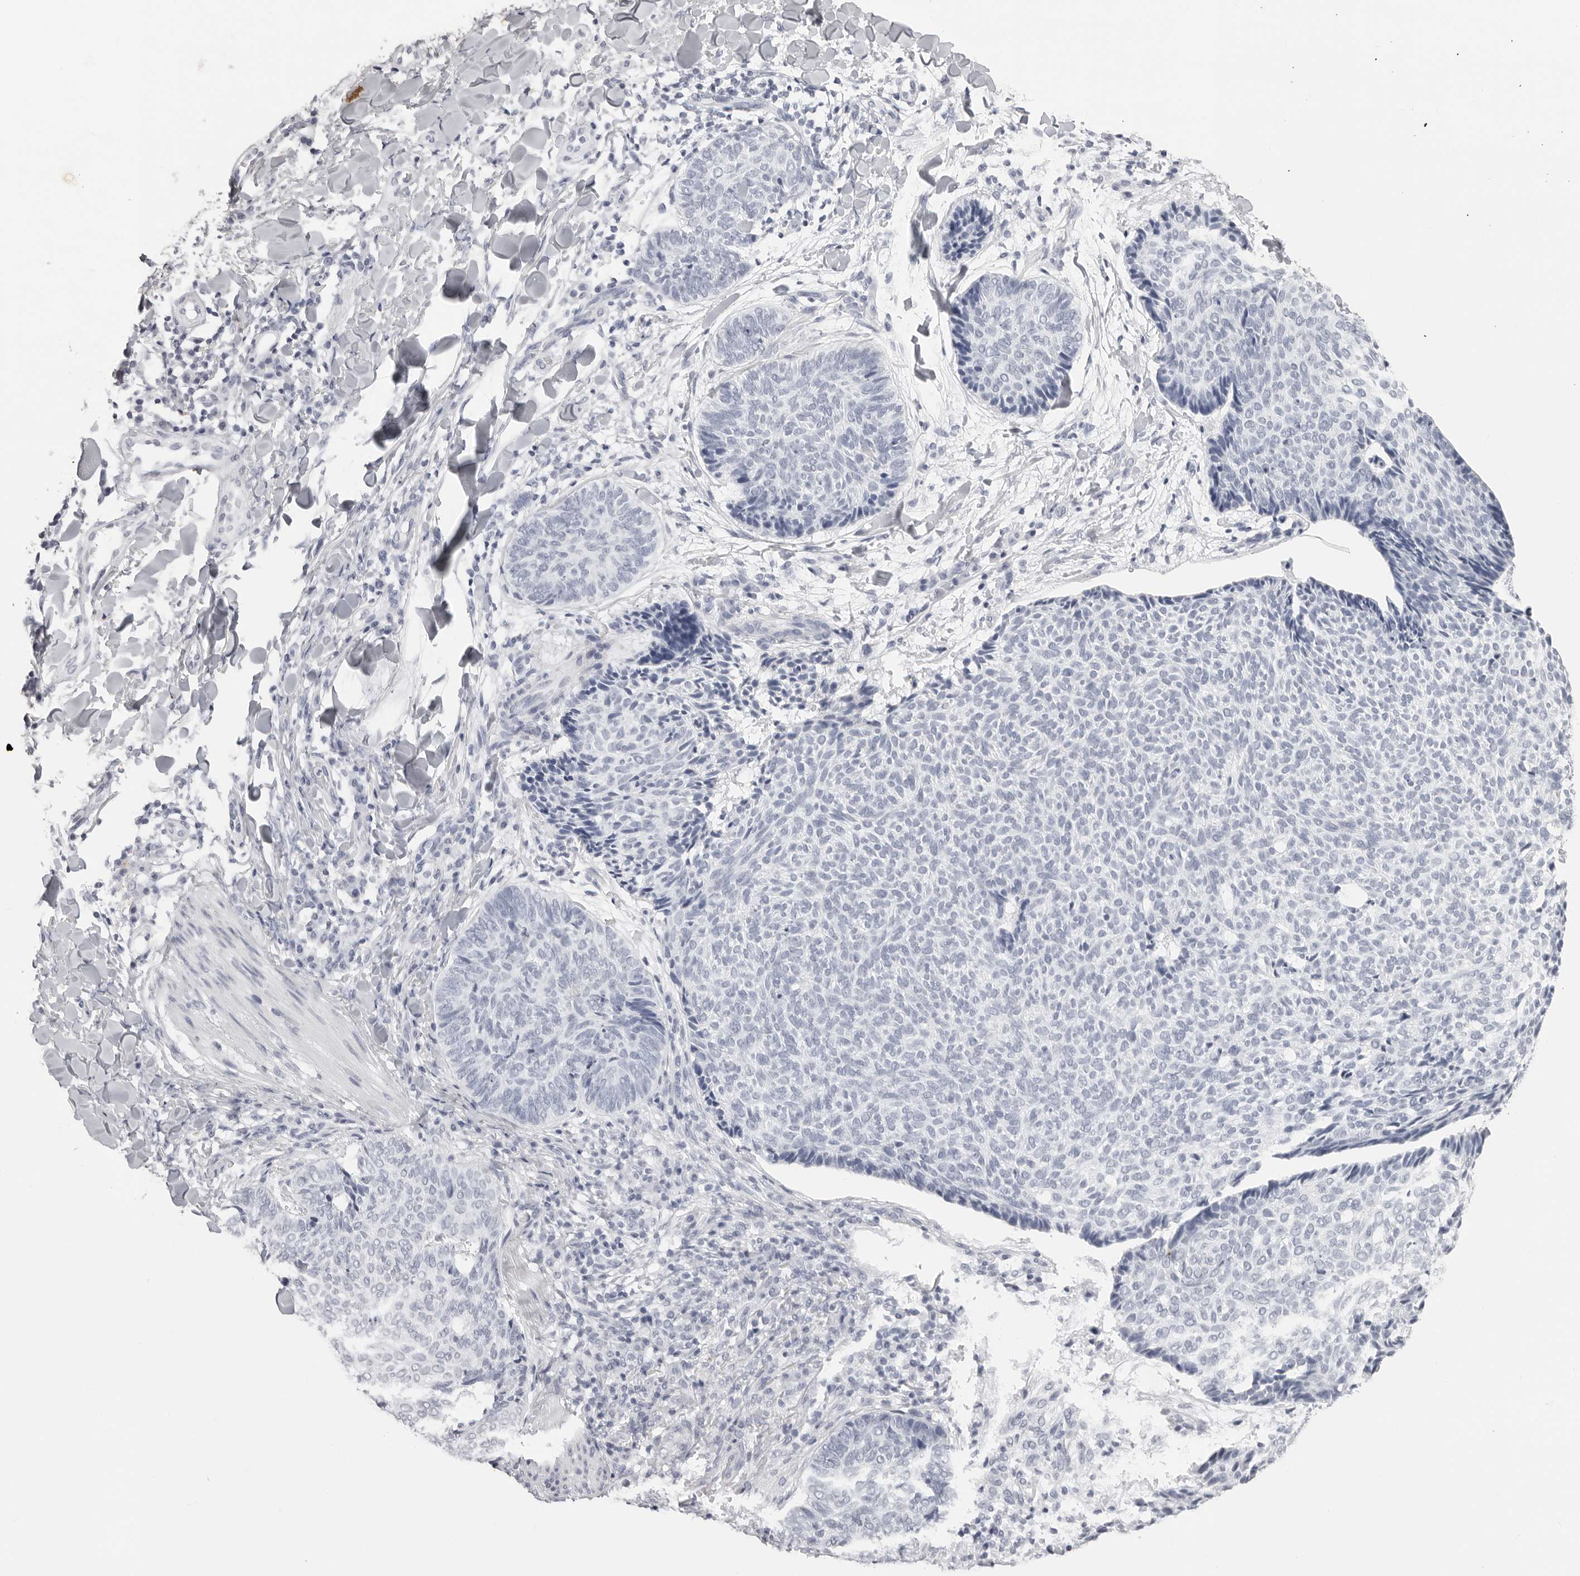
{"staining": {"intensity": "negative", "quantity": "none", "location": "none"}, "tissue": "skin cancer", "cell_type": "Tumor cells", "image_type": "cancer", "snomed": [{"axis": "morphology", "description": "Normal tissue, NOS"}, {"axis": "morphology", "description": "Basal cell carcinoma"}, {"axis": "topography", "description": "Skin"}], "caption": "Image shows no significant protein staining in tumor cells of basal cell carcinoma (skin).", "gene": "CST1", "patient": {"sex": "male", "age": 50}}